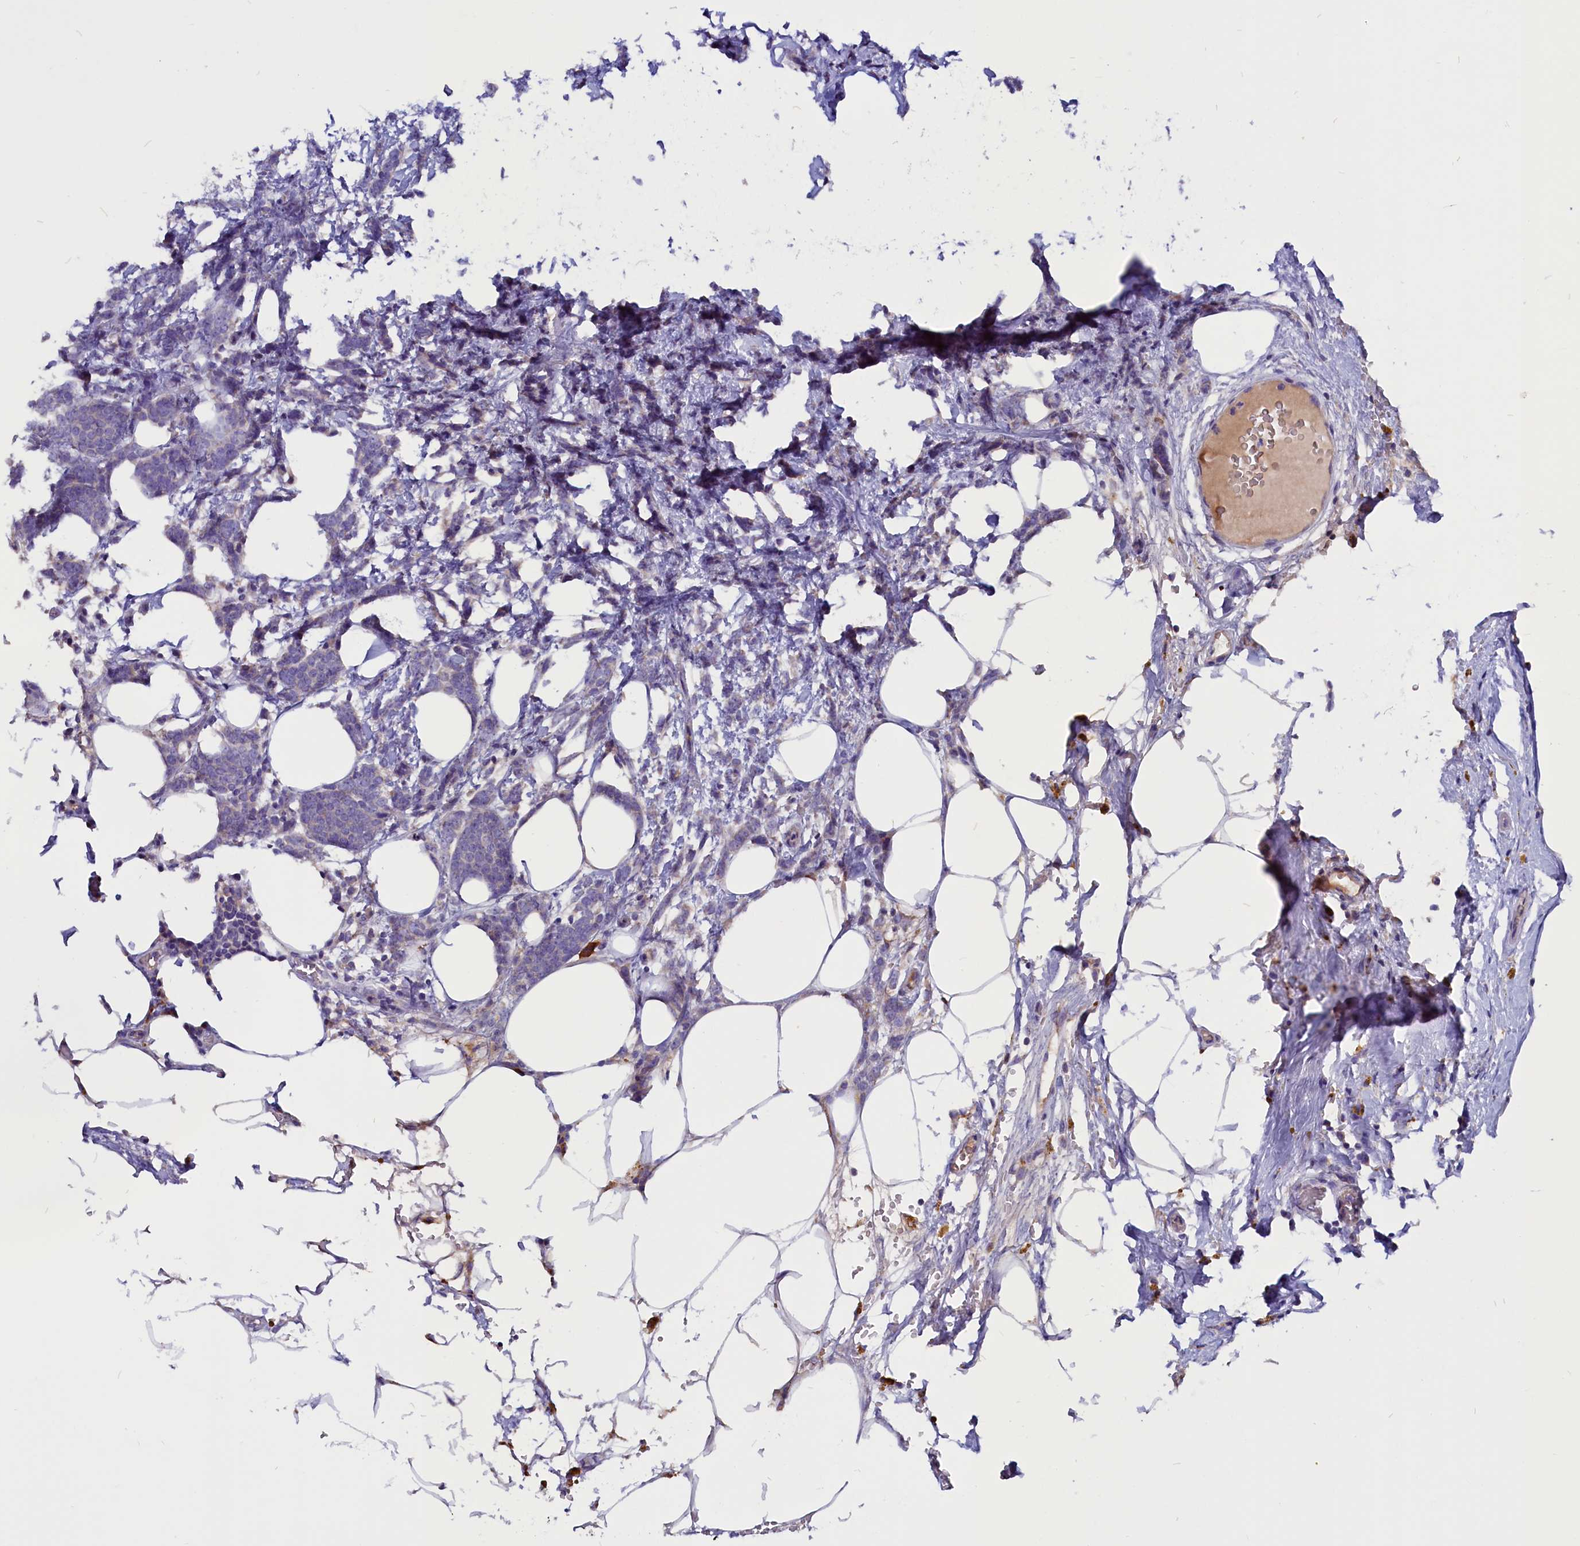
{"staining": {"intensity": "negative", "quantity": "none", "location": "none"}, "tissue": "breast cancer", "cell_type": "Tumor cells", "image_type": "cancer", "snomed": [{"axis": "morphology", "description": "Lobular carcinoma"}, {"axis": "topography", "description": "Breast"}], "caption": "This histopathology image is of lobular carcinoma (breast) stained with immunohistochemistry to label a protein in brown with the nuclei are counter-stained blue. There is no positivity in tumor cells.", "gene": "CCBE1", "patient": {"sex": "female", "age": 58}}